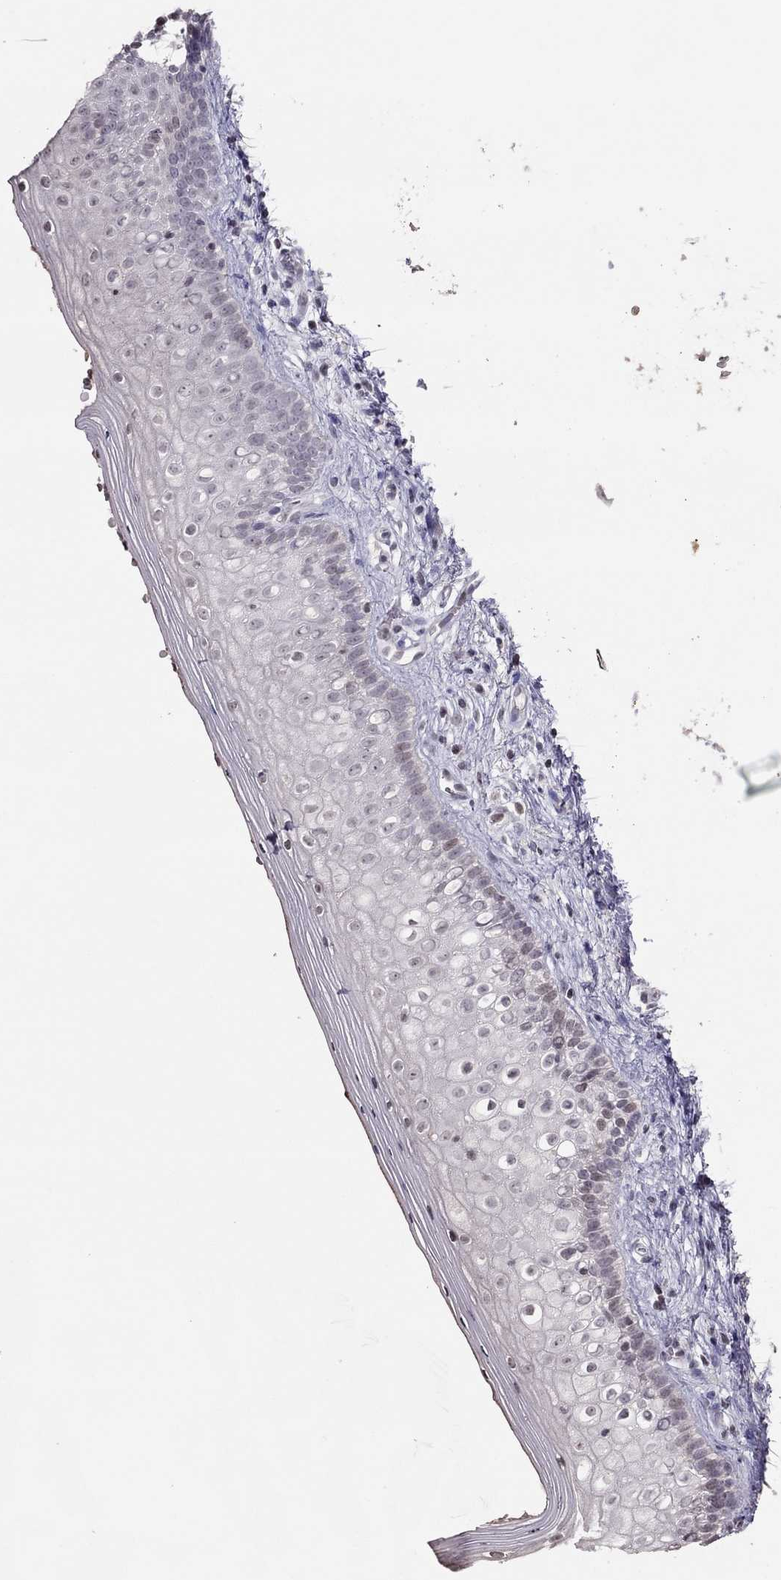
{"staining": {"intensity": "negative", "quantity": "none", "location": "none"}, "tissue": "vagina", "cell_type": "Squamous epithelial cells", "image_type": "normal", "snomed": [{"axis": "morphology", "description": "Normal tissue, NOS"}, {"axis": "topography", "description": "Vagina"}], "caption": "DAB immunohistochemical staining of unremarkable human vagina shows no significant expression in squamous epithelial cells.", "gene": "TSHB", "patient": {"sex": "female", "age": 47}}